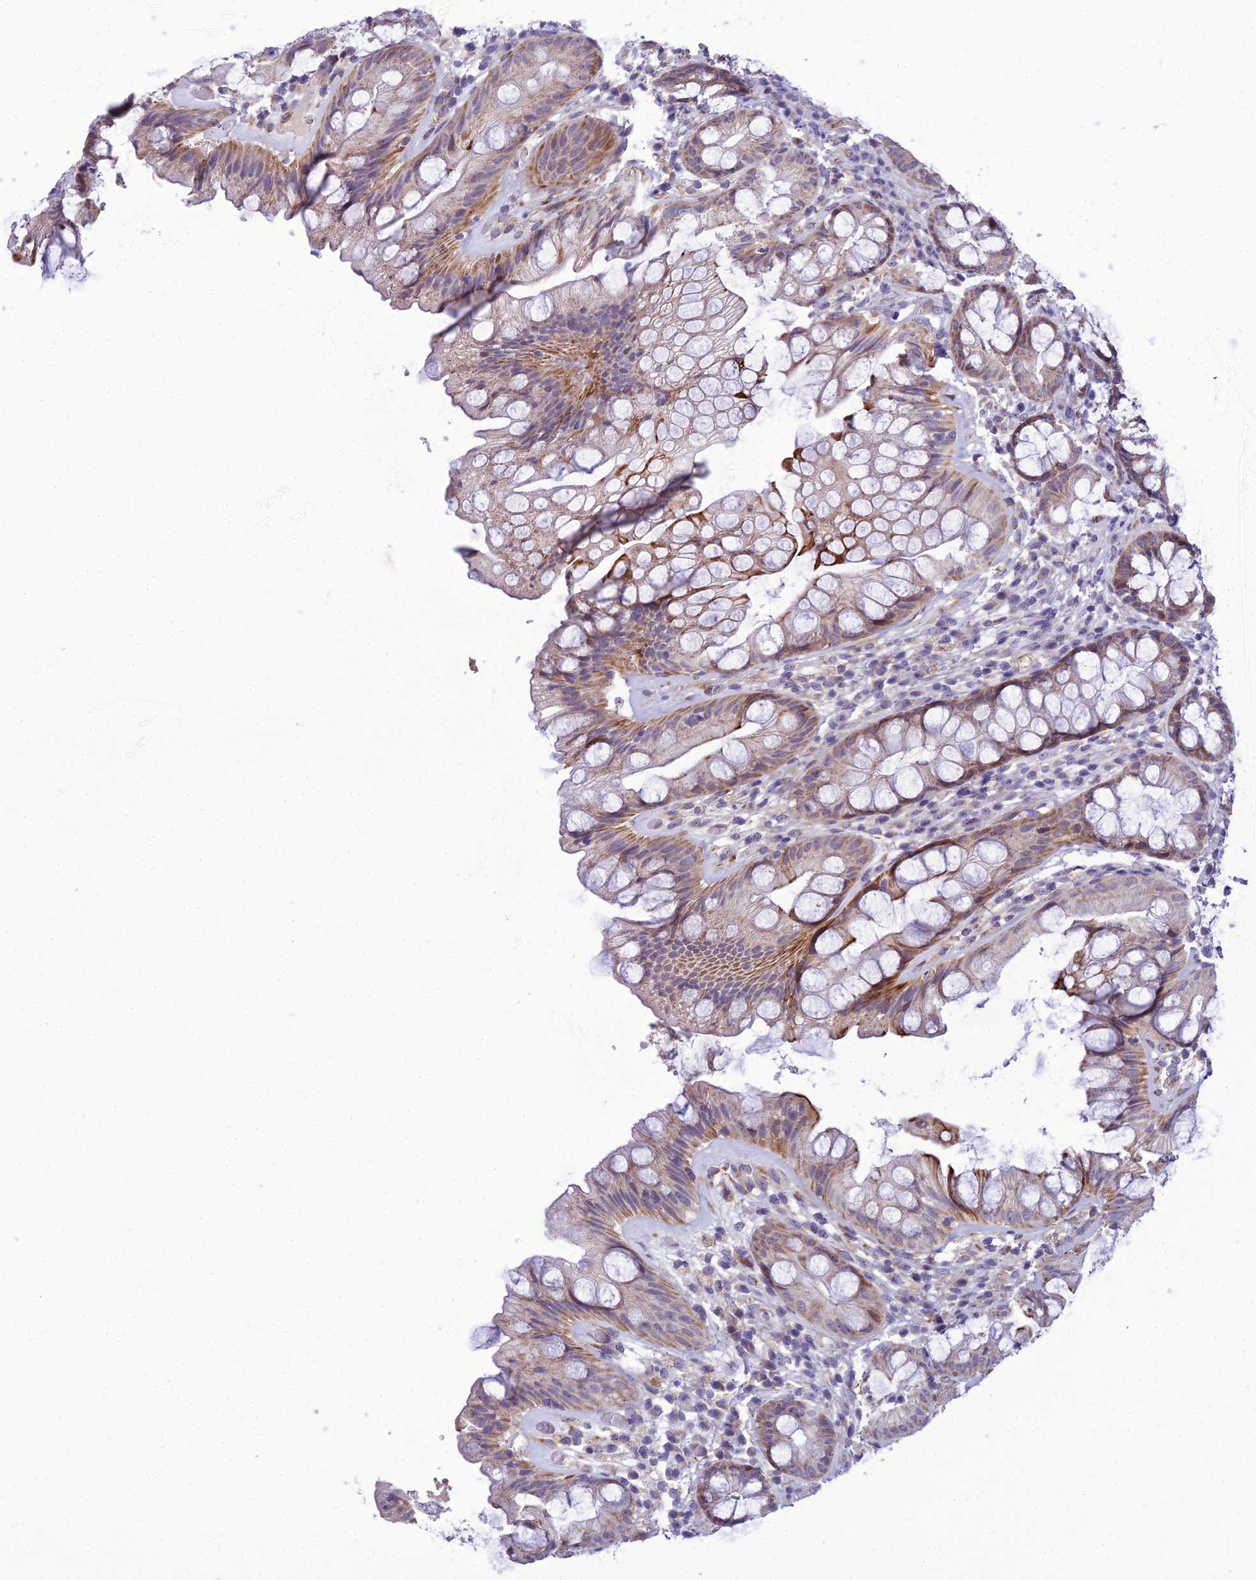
{"staining": {"intensity": "moderate", "quantity": ">75%", "location": "cytoplasmic/membranous"}, "tissue": "rectum", "cell_type": "Glandular cells", "image_type": "normal", "snomed": [{"axis": "morphology", "description": "Normal tissue, NOS"}, {"axis": "topography", "description": "Rectum"}], "caption": "Moderate cytoplasmic/membranous expression is appreciated in approximately >75% of glandular cells in benign rectum.", "gene": "NODAL", "patient": {"sex": "male", "age": 74}}